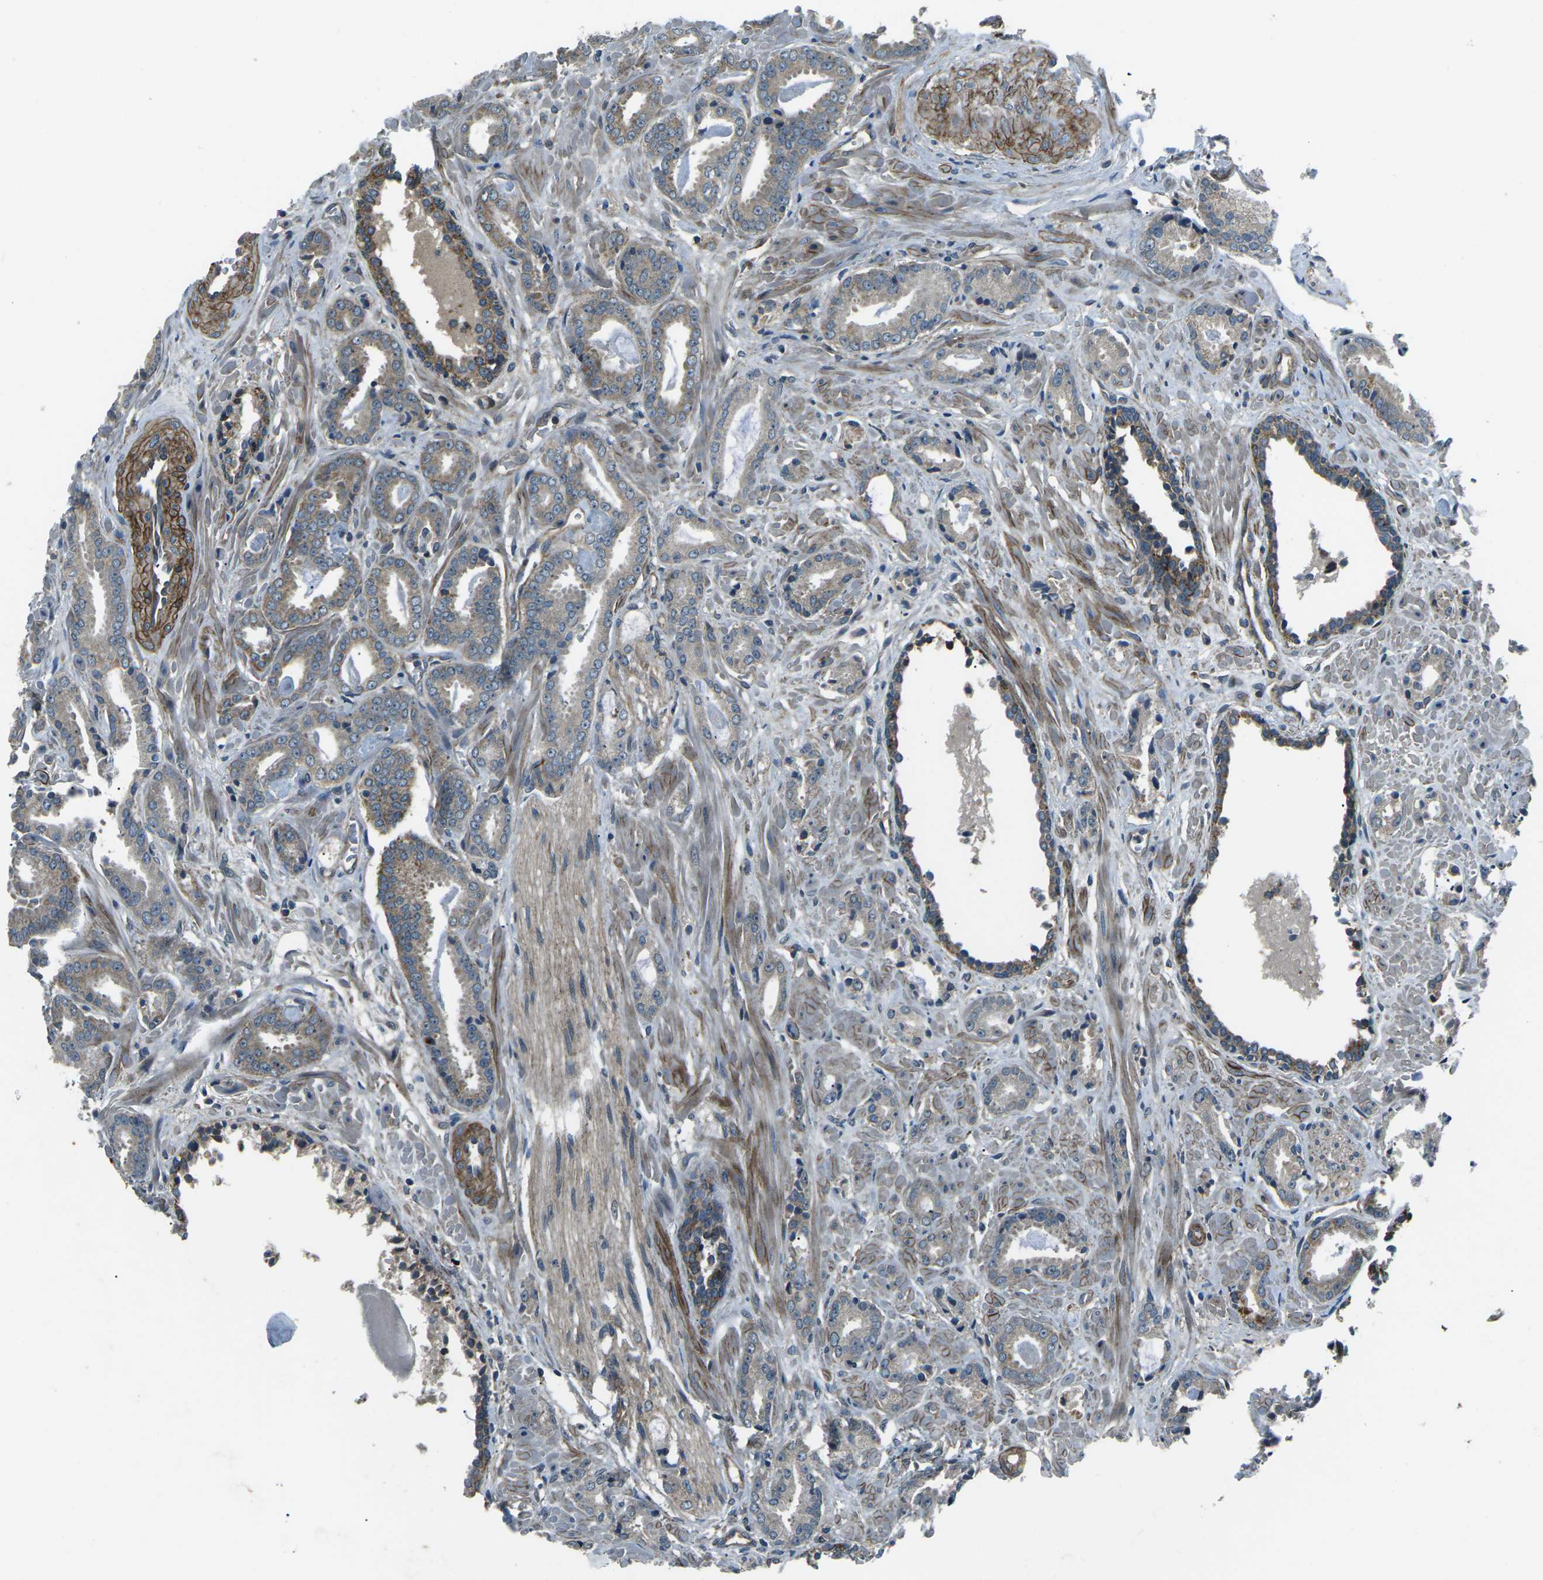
{"staining": {"intensity": "strong", "quantity": "<25%", "location": "cytoplasmic/membranous"}, "tissue": "prostate cancer", "cell_type": "Tumor cells", "image_type": "cancer", "snomed": [{"axis": "morphology", "description": "Adenocarcinoma, Low grade"}, {"axis": "topography", "description": "Prostate"}], "caption": "Protein staining of prostate low-grade adenocarcinoma tissue exhibits strong cytoplasmic/membranous staining in about <25% of tumor cells.", "gene": "AFAP1", "patient": {"sex": "male", "age": 53}}